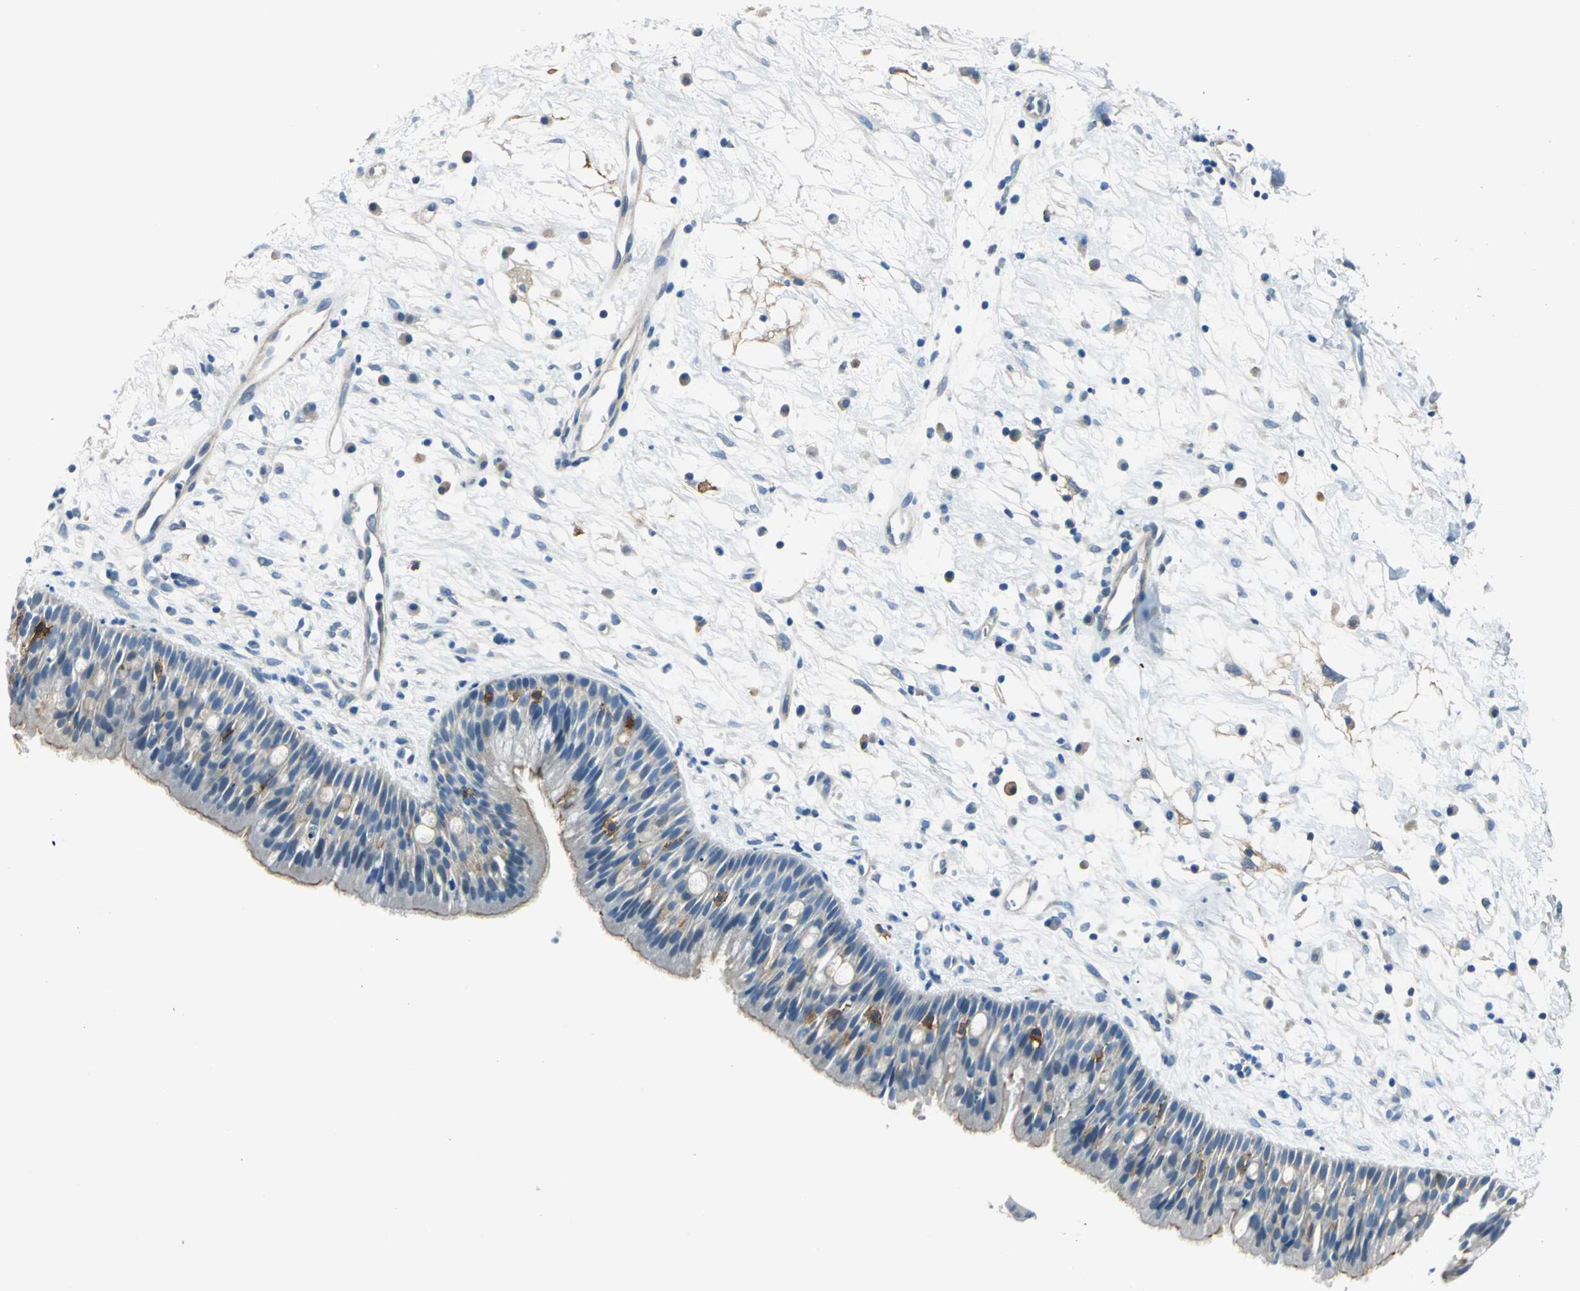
{"staining": {"intensity": "weak", "quantity": "25%-75%", "location": "cytoplasmic/membranous"}, "tissue": "nasopharynx", "cell_type": "Respiratory epithelial cells", "image_type": "normal", "snomed": [{"axis": "morphology", "description": "Normal tissue, NOS"}, {"axis": "topography", "description": "Nasopharynx"}], "caption": "A brown stain labels weak cytoplasmic/membranous expression of a protein in respiratory epithelial cells of normal human nasopharynx. The protein of interest is stained brown, and the nuclei are stained in blue (DAB (3,3'-diaminobenzidine) IHC with brightfield microscopy, high magnification).", "gene": "AKAP12", "patient": {"sex": "male", "age": 13}}